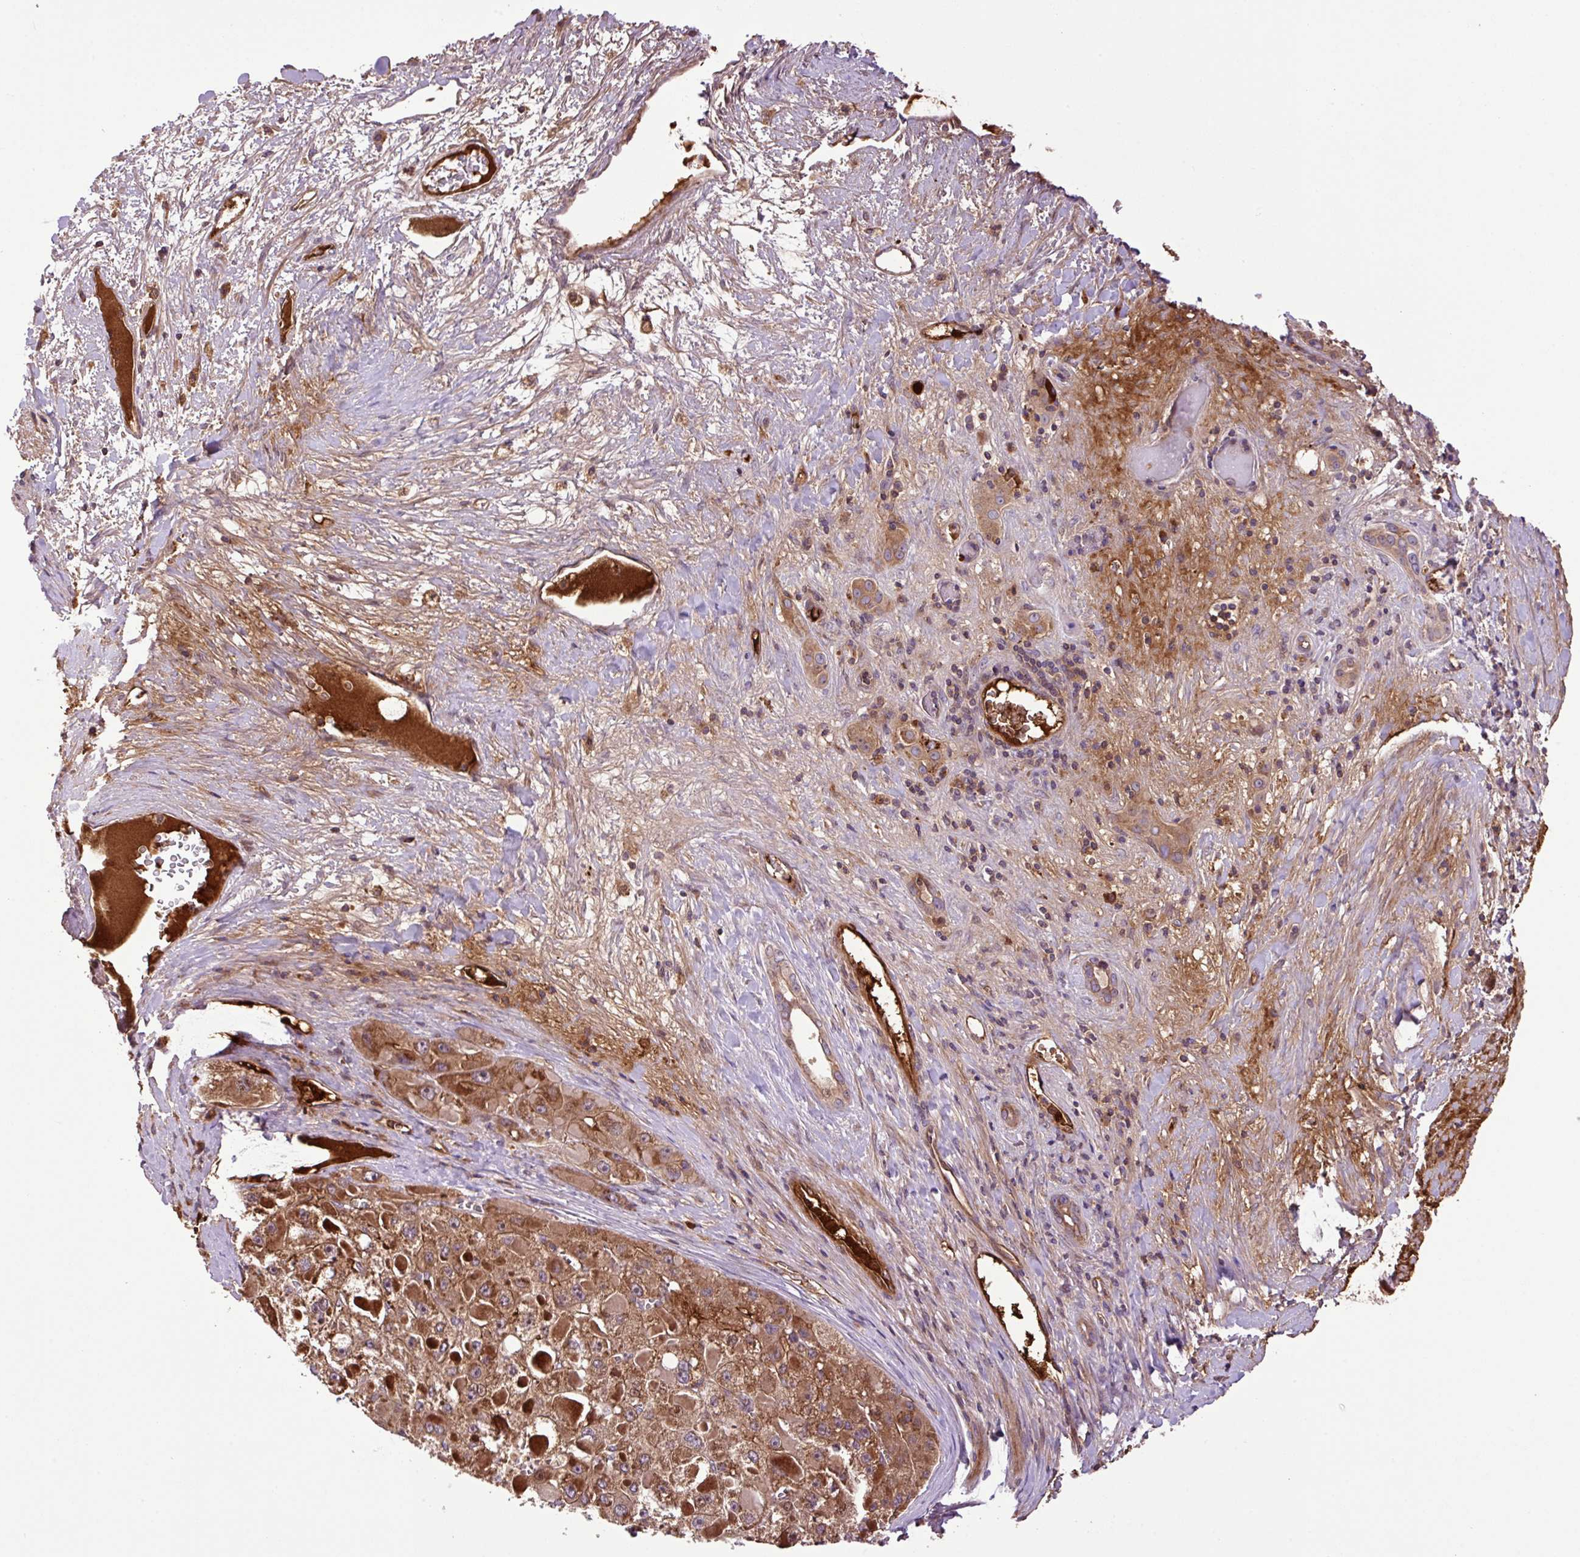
{"staining": {"intensity": "strong", "quantity": ">75%", "location": "cytoplasmic/membranous"}, "tissue": "liver cancer", "cell_type": "Tumor cells", "image_type": "cancer", "snomed": [{"axis": "morphology", "description": "Carcinoma, Hepatocellular, NOS"}, {"axis": "topography", "description": "Liver"}], "caption": "Immunohistochemical staining of human liver hepatocellular carcinoma demonstrates strong cytoplasmic/membranous protein positivity in approximately >75% of tumor cells. Immunohistochemistry (ihc) stains the protein in brown and the nuclei are stained blue.", "gene": "ZNF266", "patient": {"sex": "female", "age": 73}}